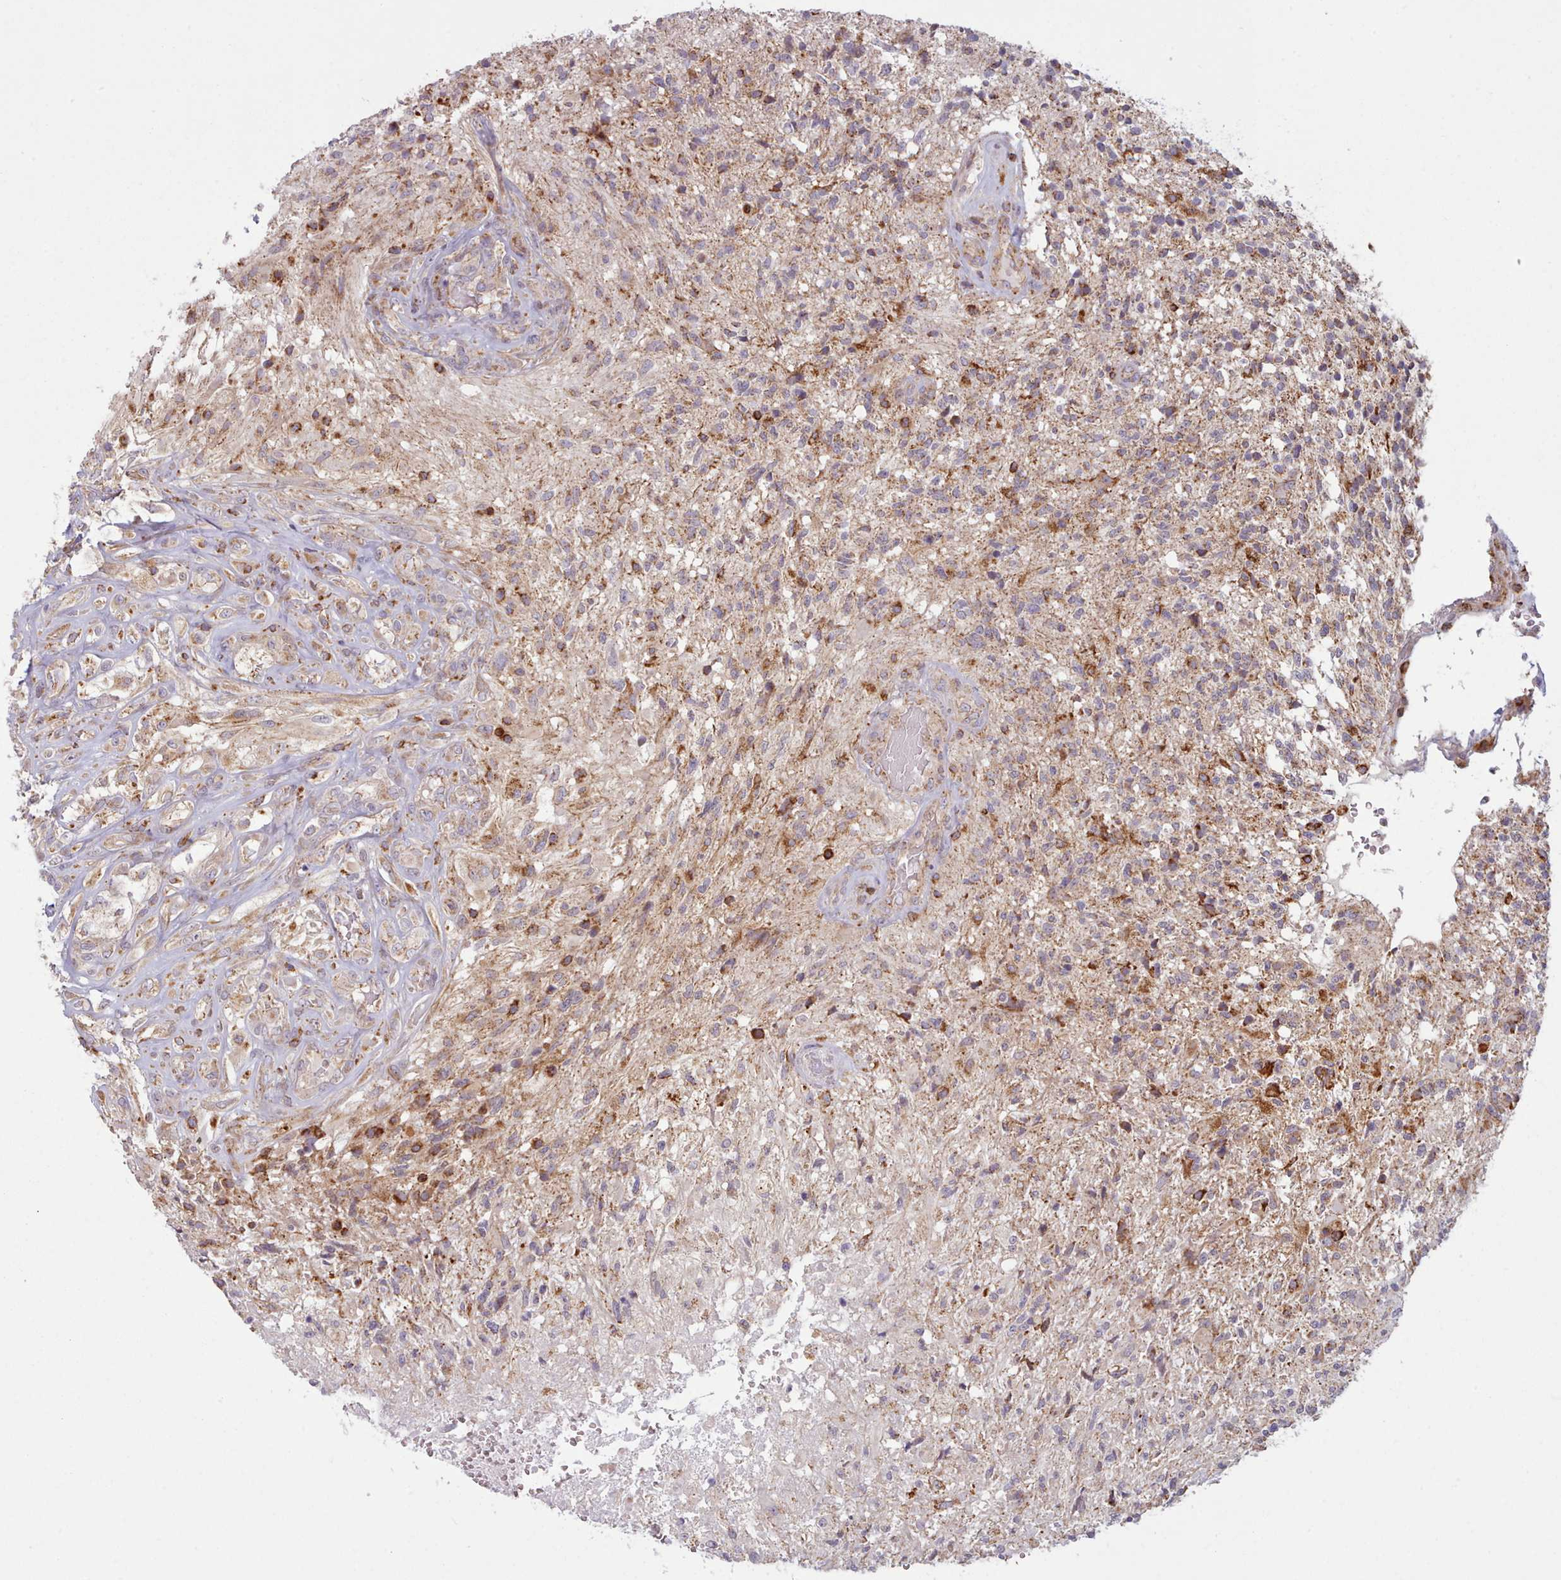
{"staining": {"intensity": "moderate", "quantity": ">75%", "location": "cytoplasmic/membranous"}, "tissue": "glioma", "cell_type": "Tumor cells", "image_type": "cancer", "snomed": [{"axis": "morphology", "description": "Glioma, malignant, High grade"}, {"axis": "topography", "description": "Brain"}], "caption": "Immunohistochemistry of human glioma exhibits medium levels of moderate cytoplasmic/membranous staining in about >75% of tumor cells.", "gene": "CRYBG1", "patient": {"sex": "male", "age": 56}}